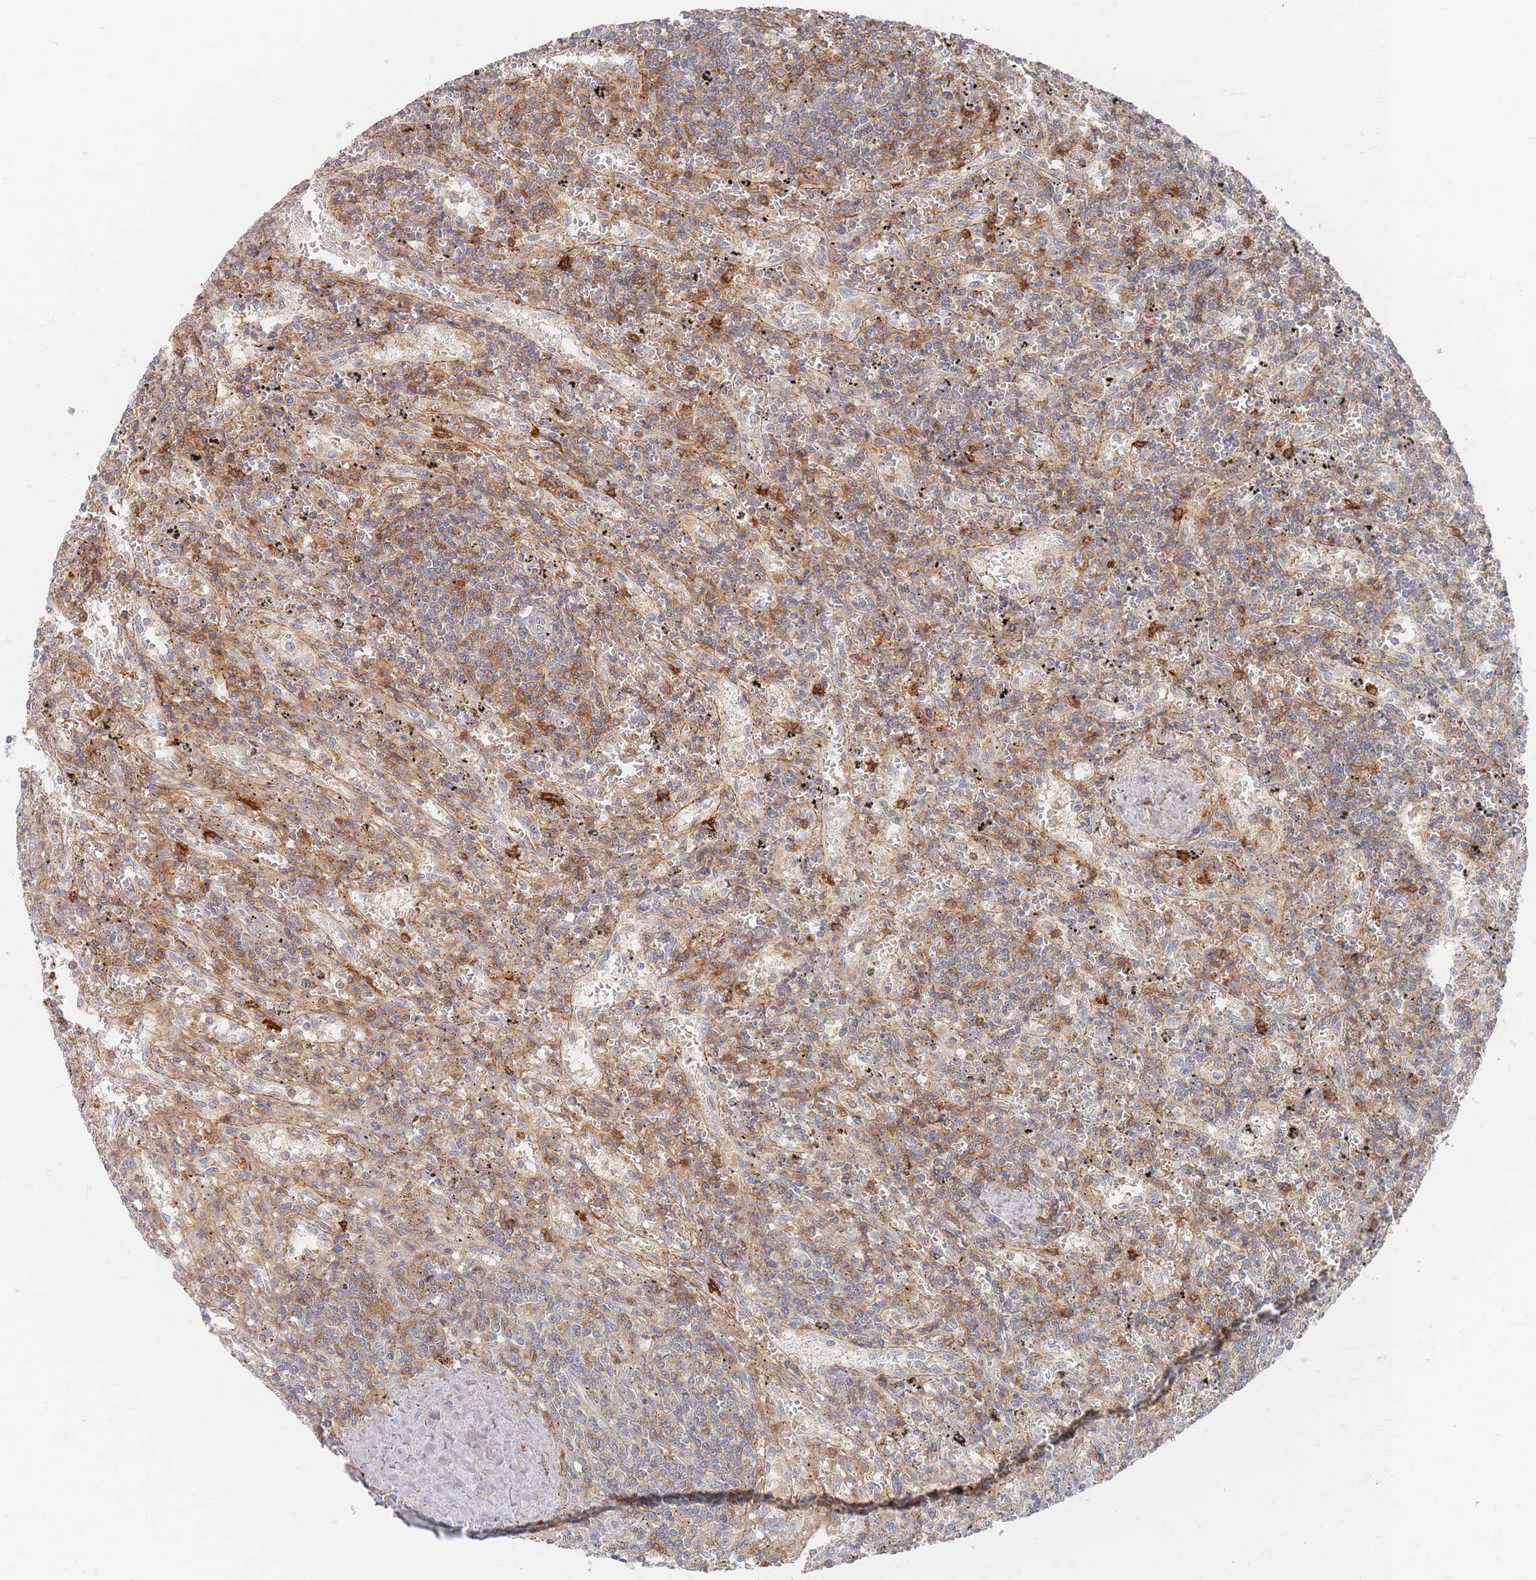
{"staining": {"intensity": "negative", "quantity": "none", "location": "none"}, "tissue": "lymphoma", "cell_type": "Tumor cells", "image_type": "cancer", "snomed": [{"axis": "morphology", "description": "Malignant lymphoma, non-Hodgkin's type, Low grade"}, {"axis": "topography", "description": "Spleen"}], "caption": "Lymphoma was stained to show a protein in brown. There is no significant expression in tumor cells. (Brightfield microscopy of DAB immunohistochemistry at high magnification).", "gene": "ZNF852", "patient": {"sex": "male", "age": 76}}